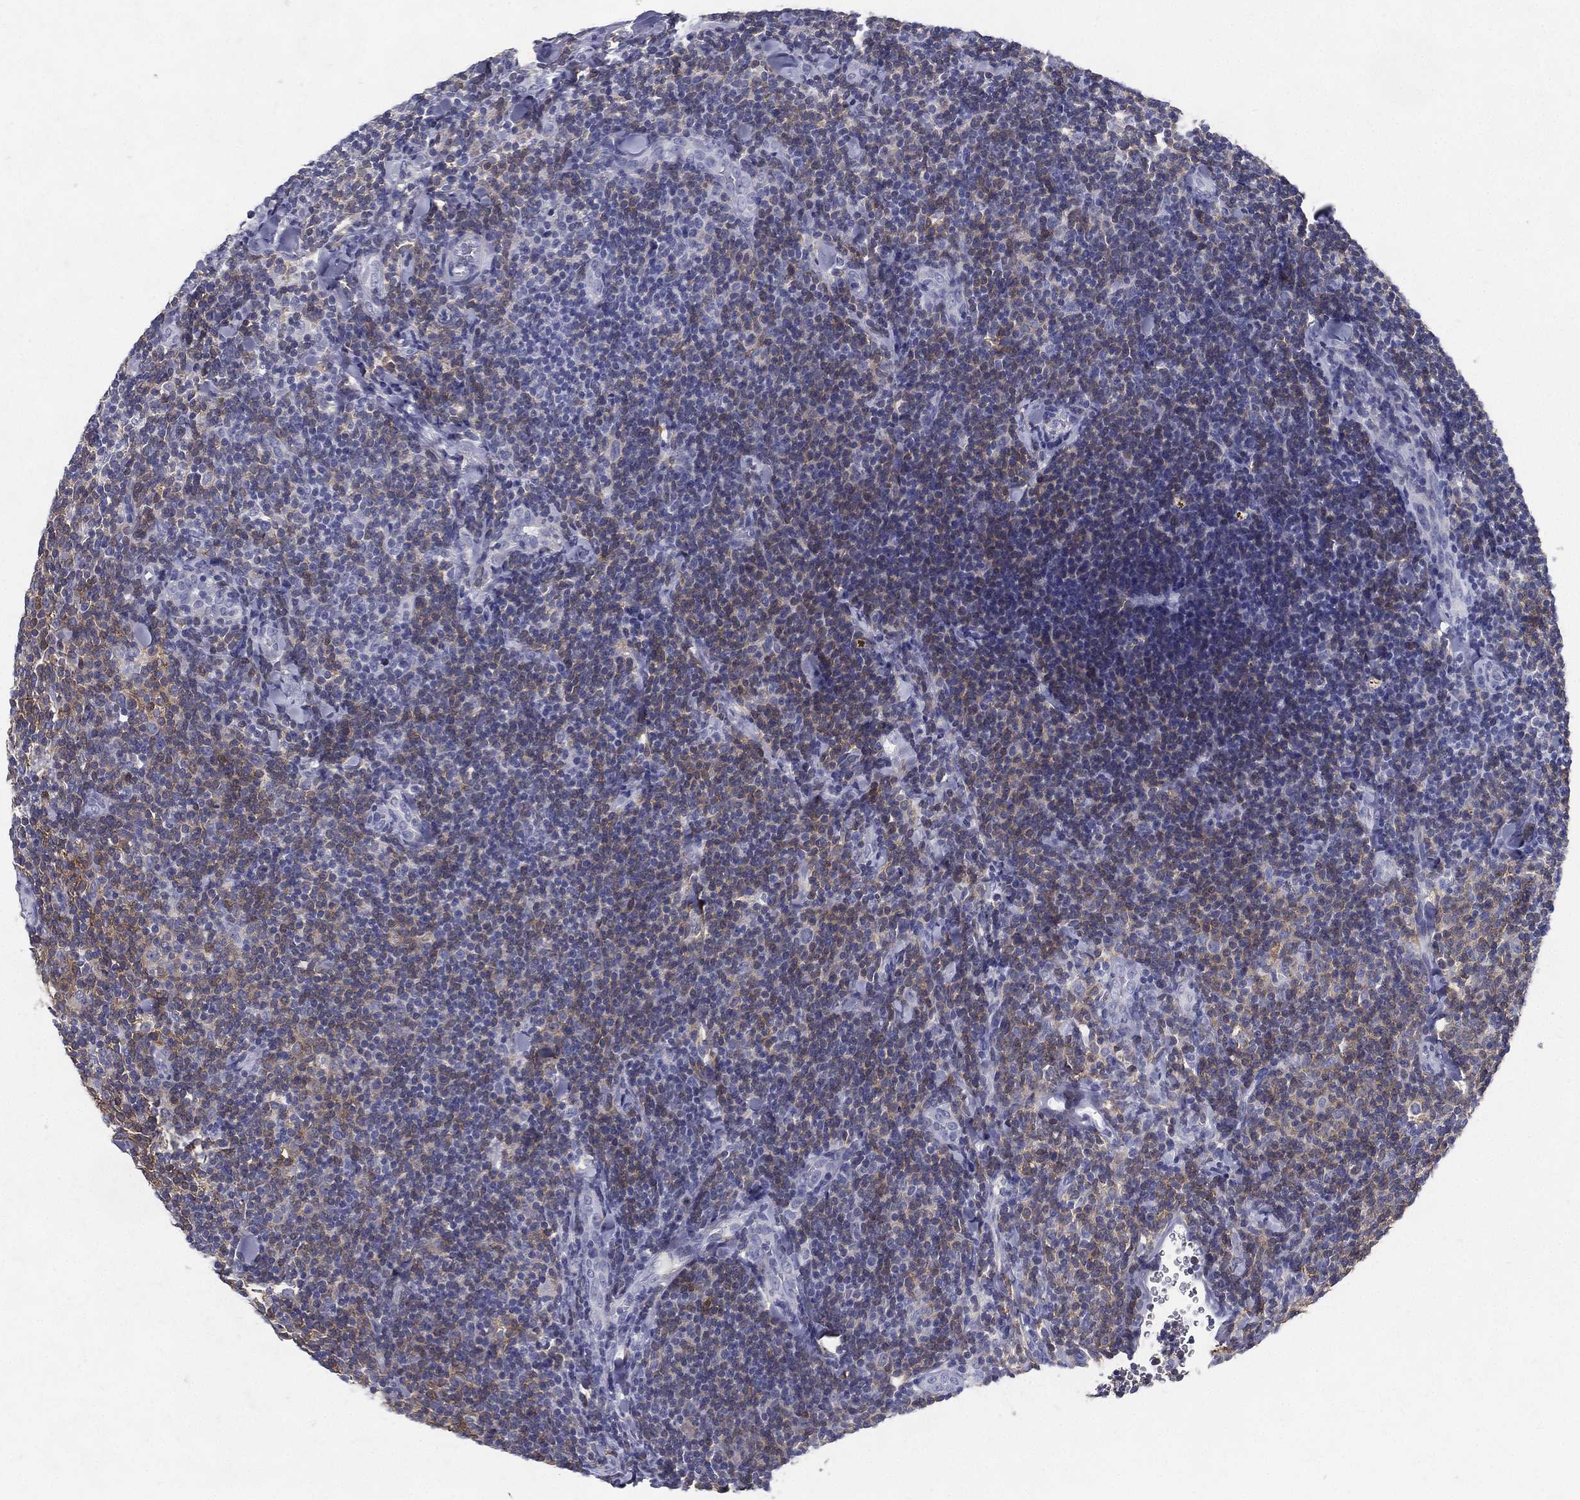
{"staining": {"intensity": "moderate", "quantity": "<25%", "location": "cytoplasmic/membranous"}, "tissue": "lymphoma", "cell_type": "Tumor cells", "image_type": "cancer", "snomed": [{"axis": "morphology", "description": "Malignant lymphoma, non-Hodgkin's type, Low grade"}, {"axis": "topography", "description": "Lymph node"}], "caption": "Malignant lymphoma, non-Hodgkin's type (low-grade) was stained to show a protein in brown. There is low levels of moderate cytoplasmic/membranous expression in about <25% of tumor cells. Ihc stains the protein in brown and the nuclei are stained blue.", "gene": "RGS13", "patient": {"sex": "female", "age": 56}}